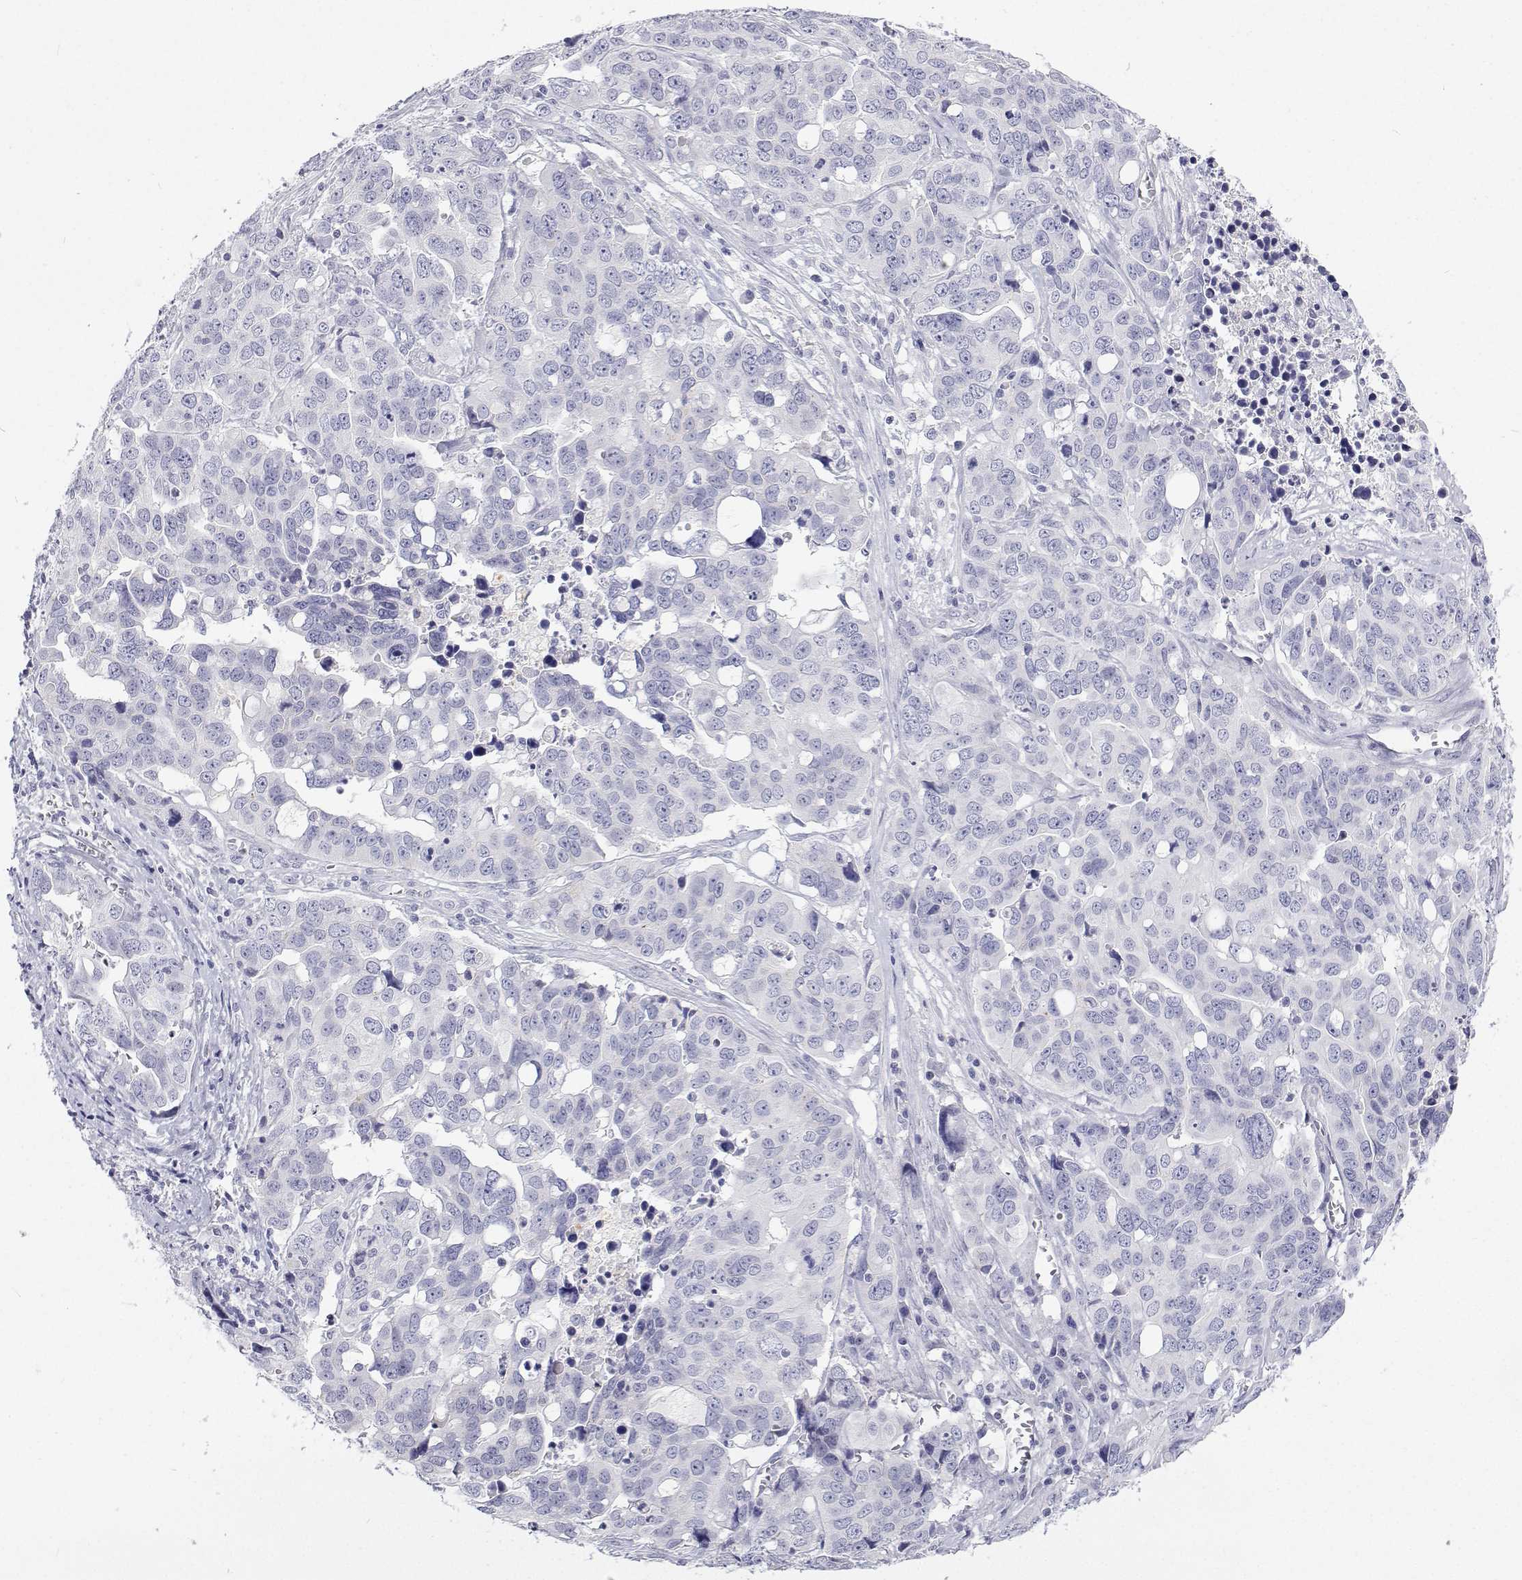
{"staining": {"intensity": "negative", "quantity": "none", "location": "none"}, "tissue": "ovarian cancer", "cell_type": "Tumor cells", "image_type": "cancer", "snomed": [{"axis": "morphology", "description": "Carcinoma, endometroid"}, {"axis": "topography", "description": "Ovary"}], "caption": "Micrograph shows no protein staining in tumor cells of ovarian endometroid carcinoma tissue. Brightfield microscopy of IHC stained with DAB (brown) and hematoxylin (blue), captured at high magnification.", "gene": "NCR2", "patient": {"sex": "female", "age": 78}}